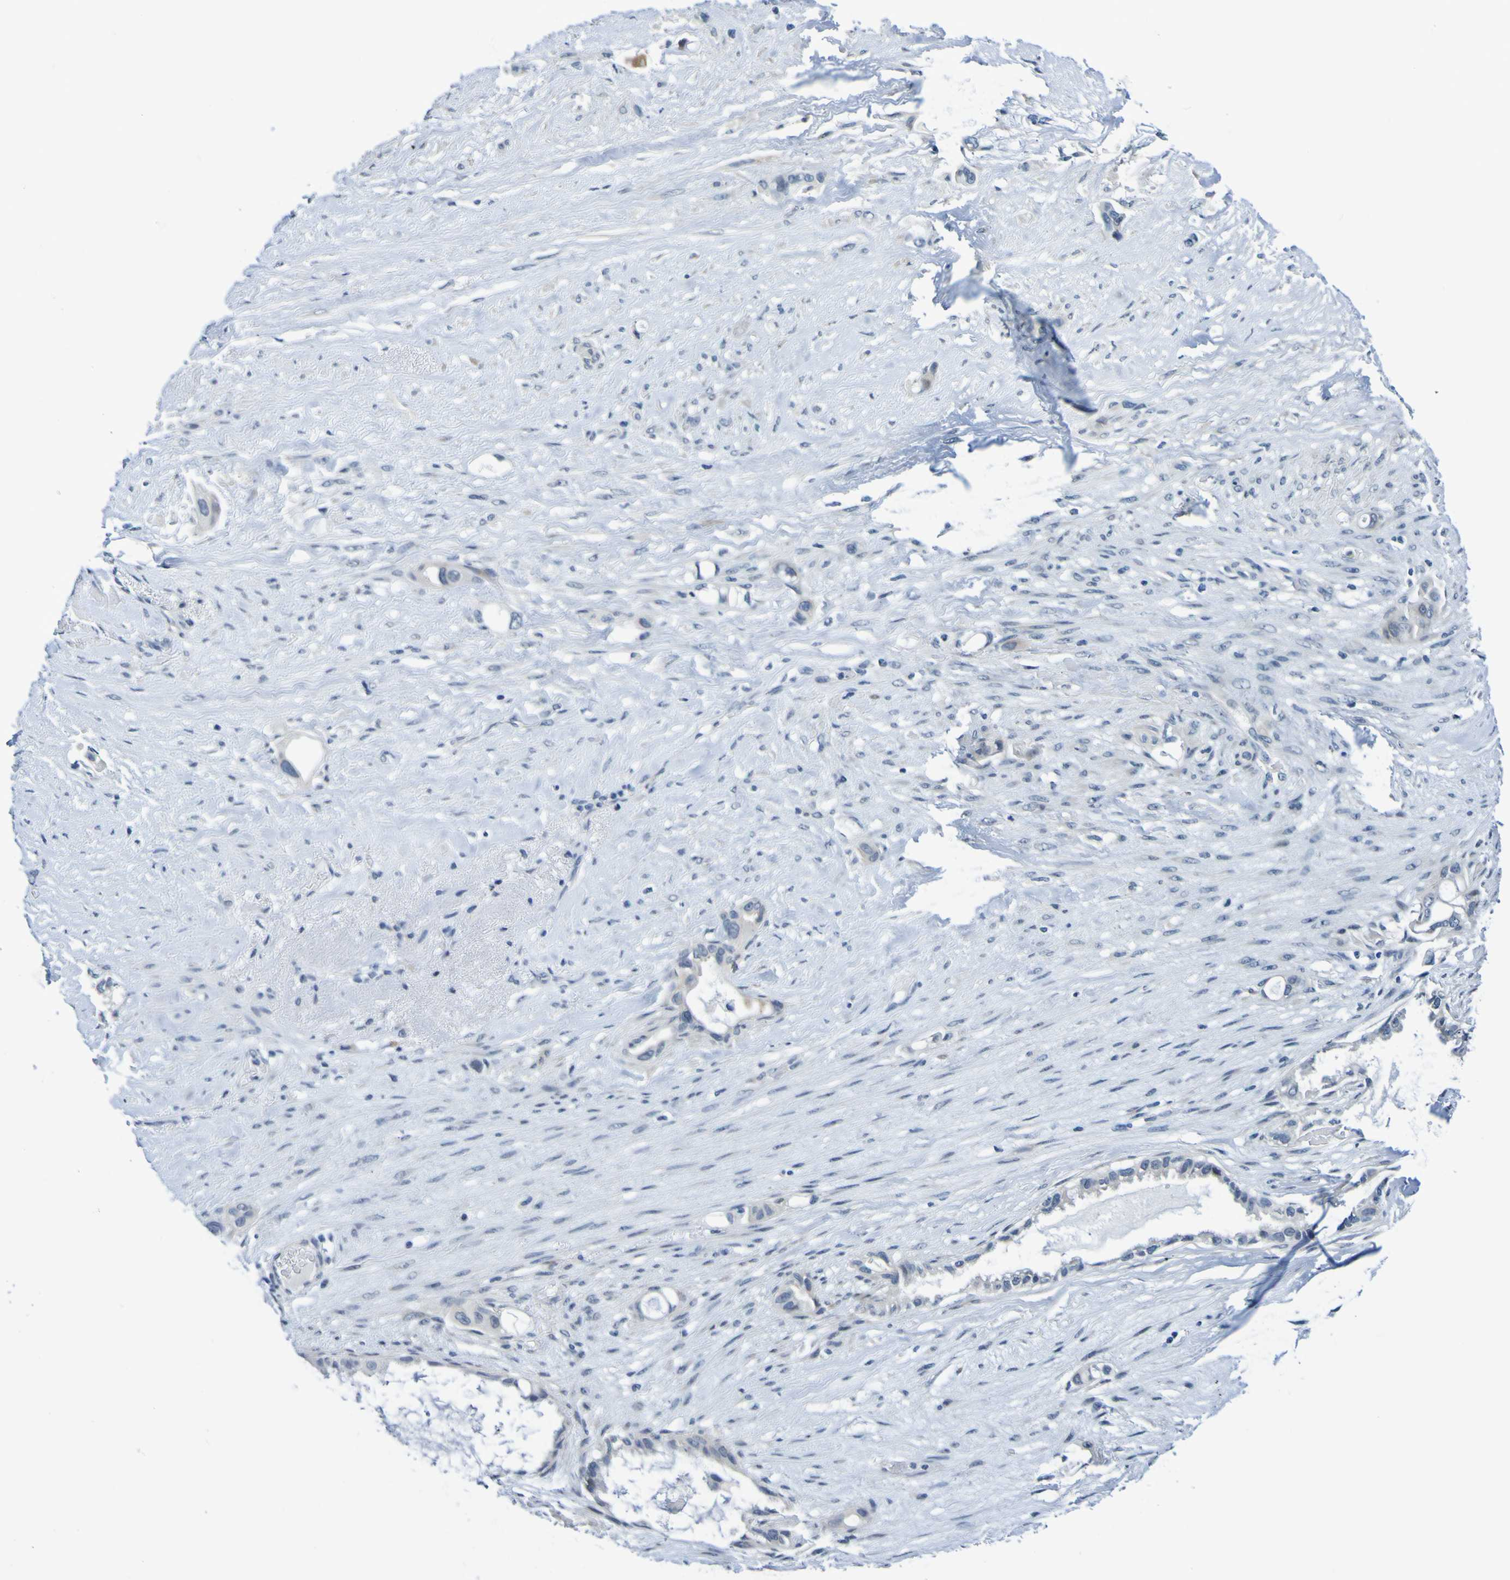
{"staining": {"intensity": "negative", "quantity": "none", "location": "none"}, "tissue": "liver cancer", "cell_type": "Tumor cells", "image_type": "cancer", "snomed": [{"axis": "morphology", "description": "Cholangiocarcinoma"}, {"axis": "topography", "description": "Liver"}], "caption": "Immunohistochemical staining of liver cancer (cholangiocarcinoma) reveals no significant staining in tumor cells.", "gene": "VMA21", "patient": {"sex": "female", "age": 65}}